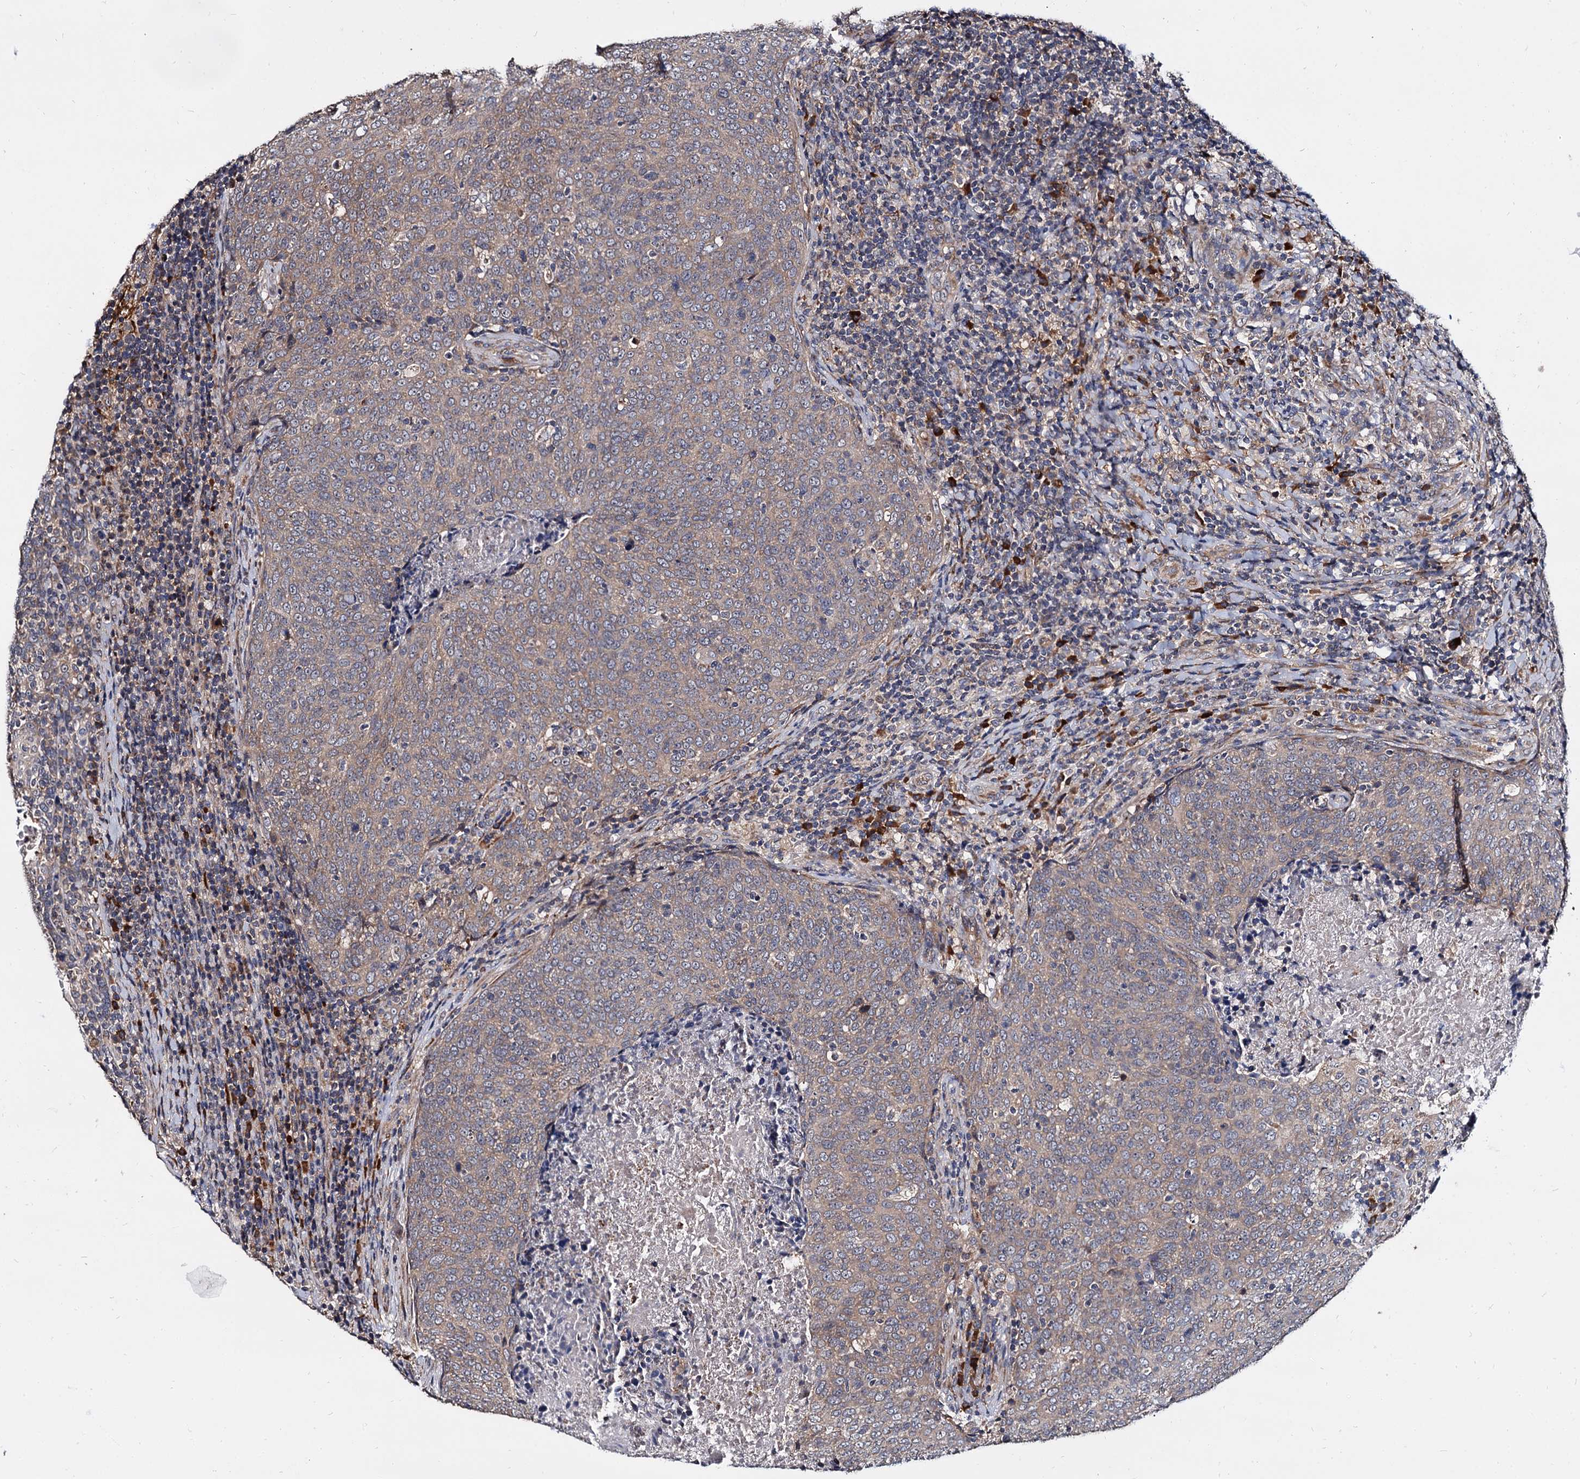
{"staining": {"intensity": "weak", "quantity": "25%-75%", "location": "cytoplasmic/membranous"}, "tissue": "head and neck cancer", "cell_type": "Tumor cells", "image_type": "cancer", "snomed": [{"axis": "morphology", "description": "Squamous cell carcinoma, NOS"}, {"axis": "morphology", "description": "Squamous cell carcinoma, metastatic, NOS"}, {"axis": "topography", "description": "Lymph node"}, {"axis": "topography", "description": "Head-Neck"}], "caption": "Tumor cells exhibit weak cytoplasmic/membranous staining in approximately 25%-75% of cells in head and neck cancer.", "gene": "WWC3", "patient": {"sex": "male", "age": 62}}